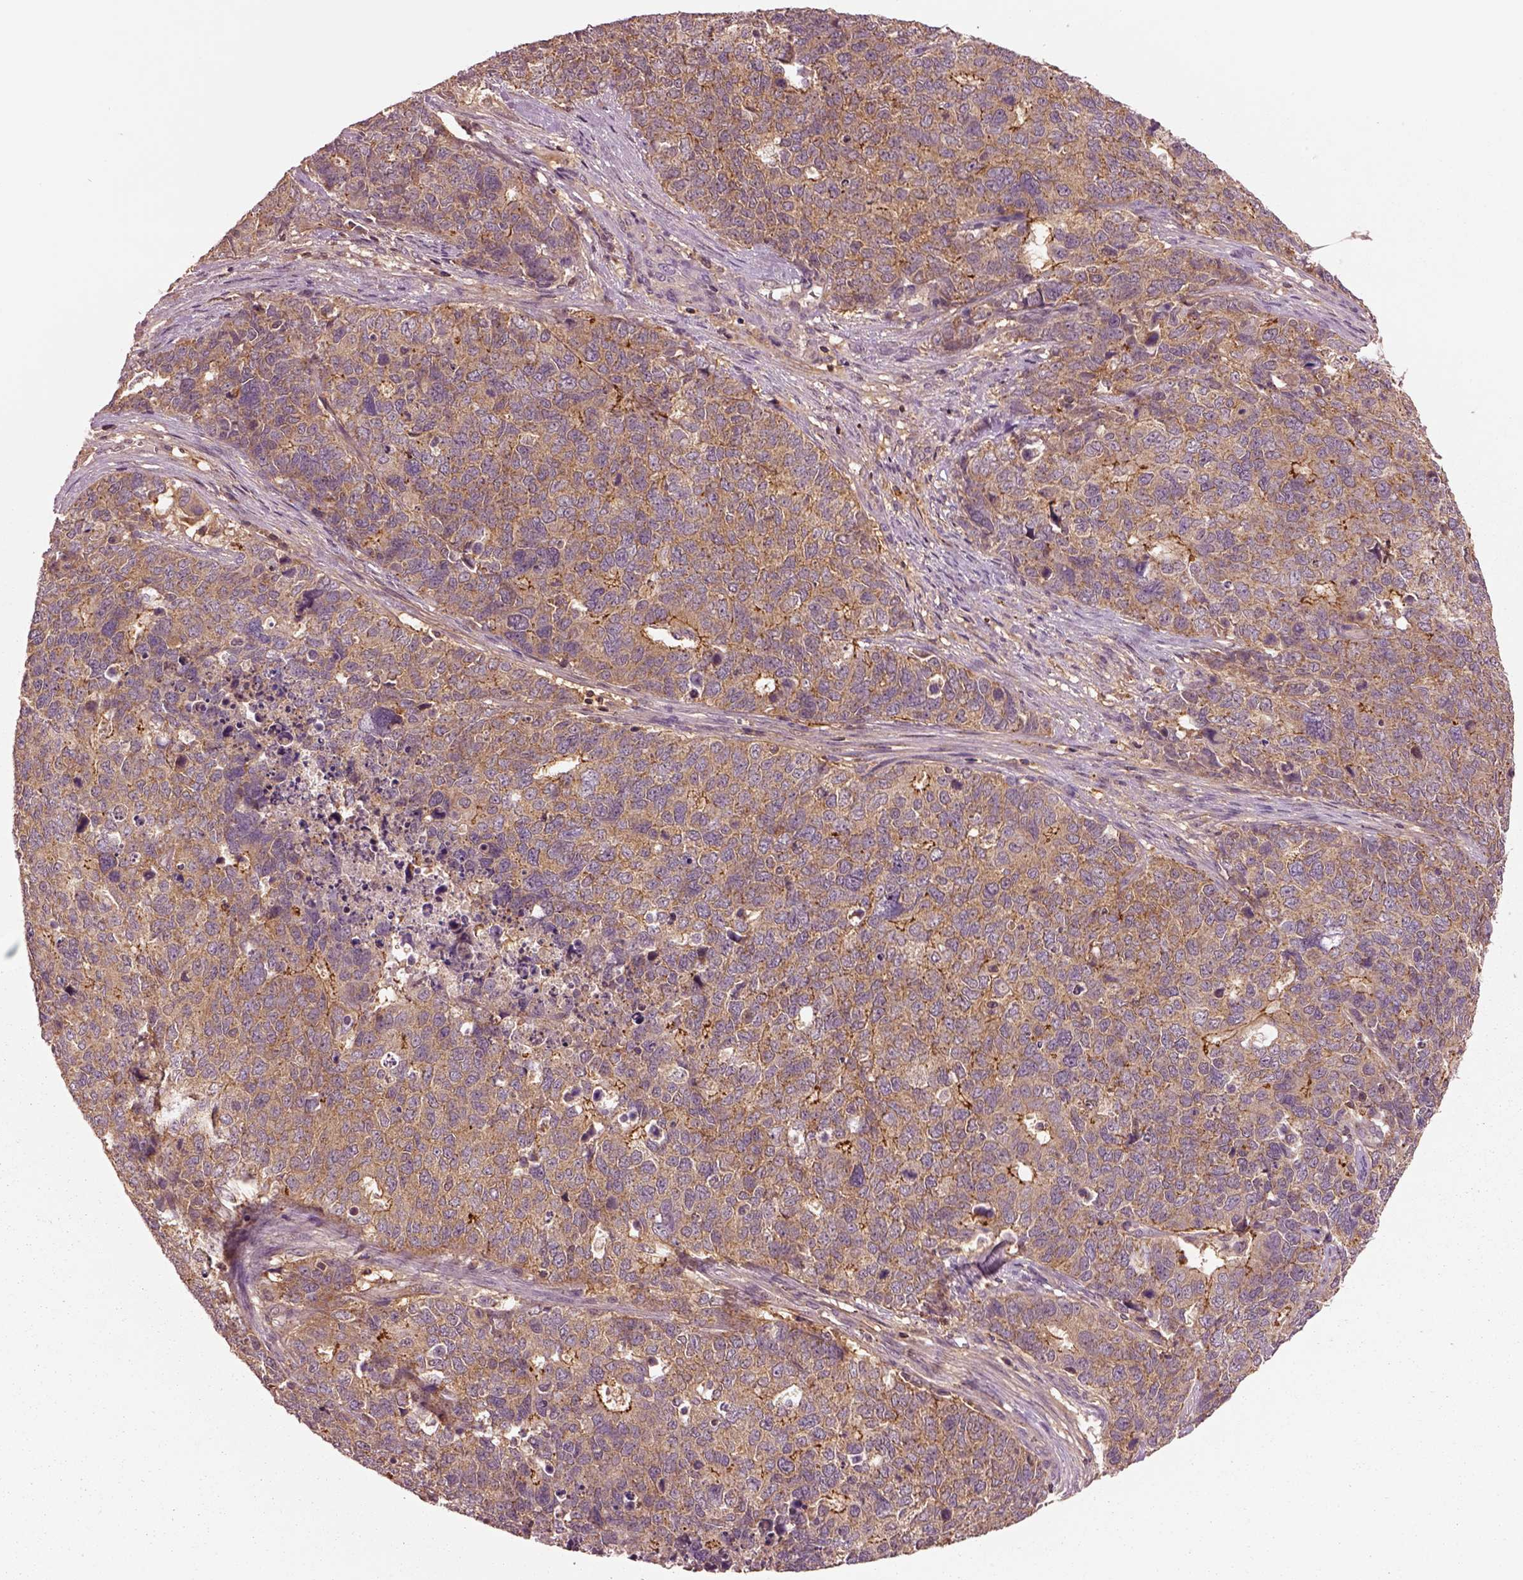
{"staining": {"intensity": "moderate", "quantity": ">75%", "location": "cytoplasmic/membranous"}, "tissue": "cervical cancer", "cell_type": "Tumor cells", "image_type": "cancer", "snomed": [{"axis": "morphology", "description": "Squamous cell carcinoma, NOS"}, {"axis": "topography", "description": "Cervix"}], "caption": "Human cervical squamous cell carcinoma stained with a brown dye shows moderate cytoplasmic/membranous positive expression in about >75% of tumor cells.", "gene": "MTHFS", "patient": {"sex": "female", "age": 63}}